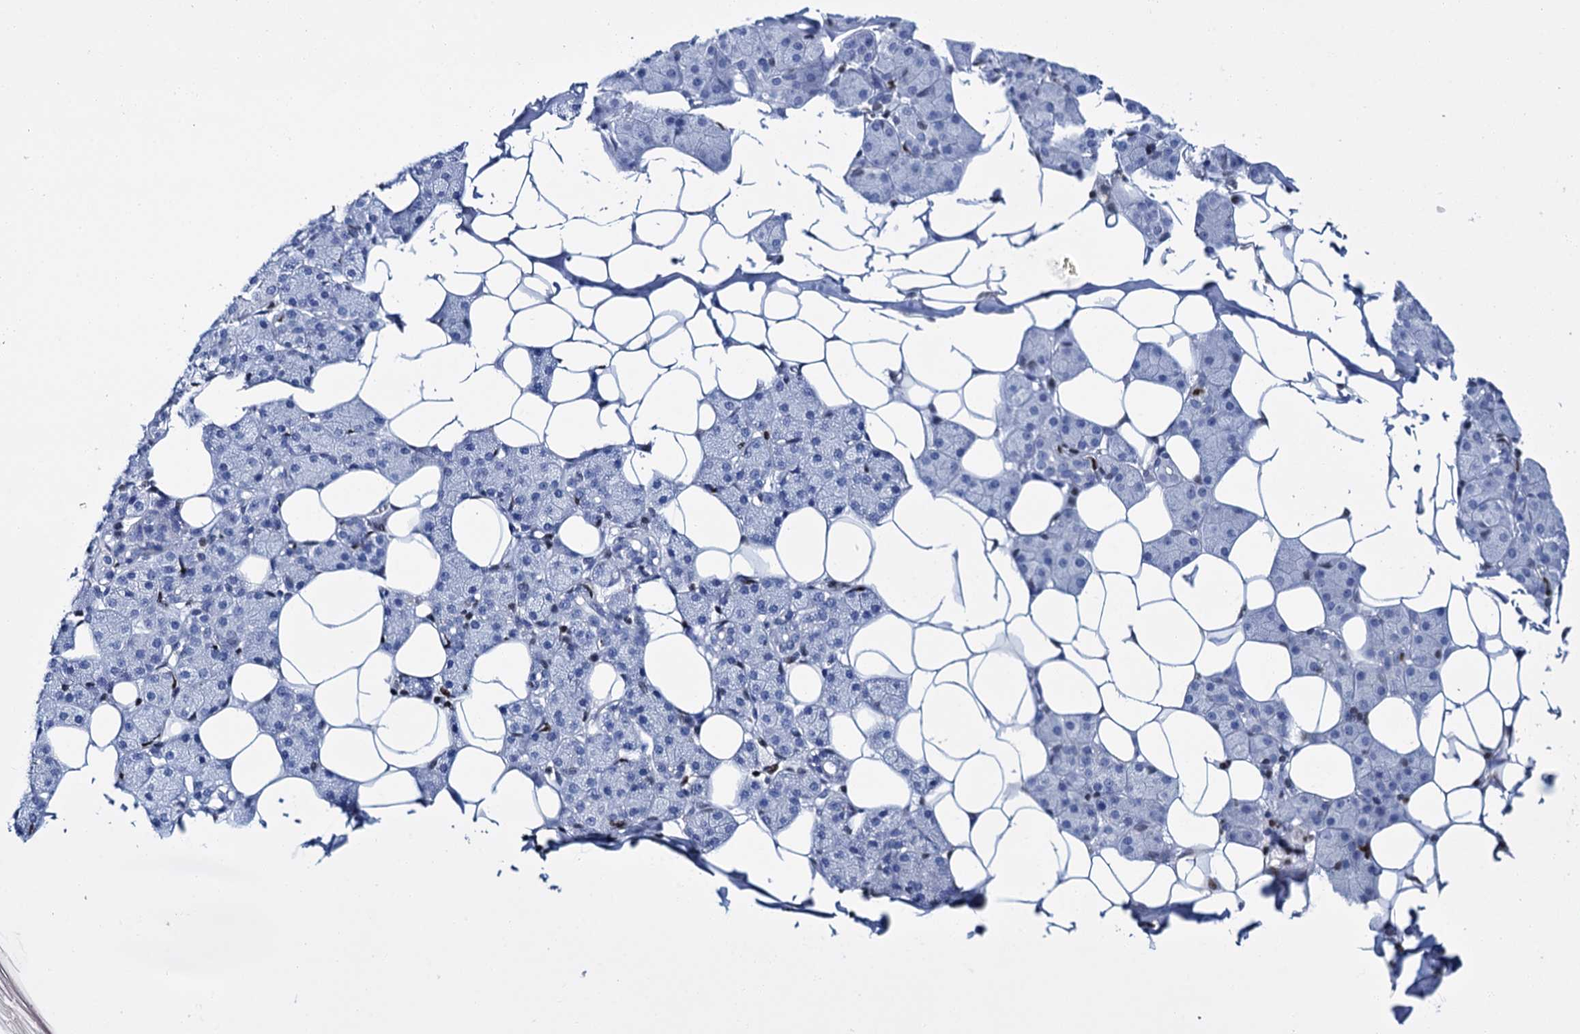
{"staining": {"intensity": "negative", "quantity": "none", "location": "none"}, "tissue": "salivary gland", "cell_type": "Glandular cells", "image_type": "normal", "snomed": [{"axis": "morphology", "description": "Normal tissue, NOS"}, {"axis": "topography", "description": "Salivary gland"}], "caption": "Immunohistochemistry histopathology image of unremarkable human salivary gland stained for a protein (brown), which shows no staining in glandular cells.", "gene": "CELF2", "patient": {"sex": "female", "age": 33}}